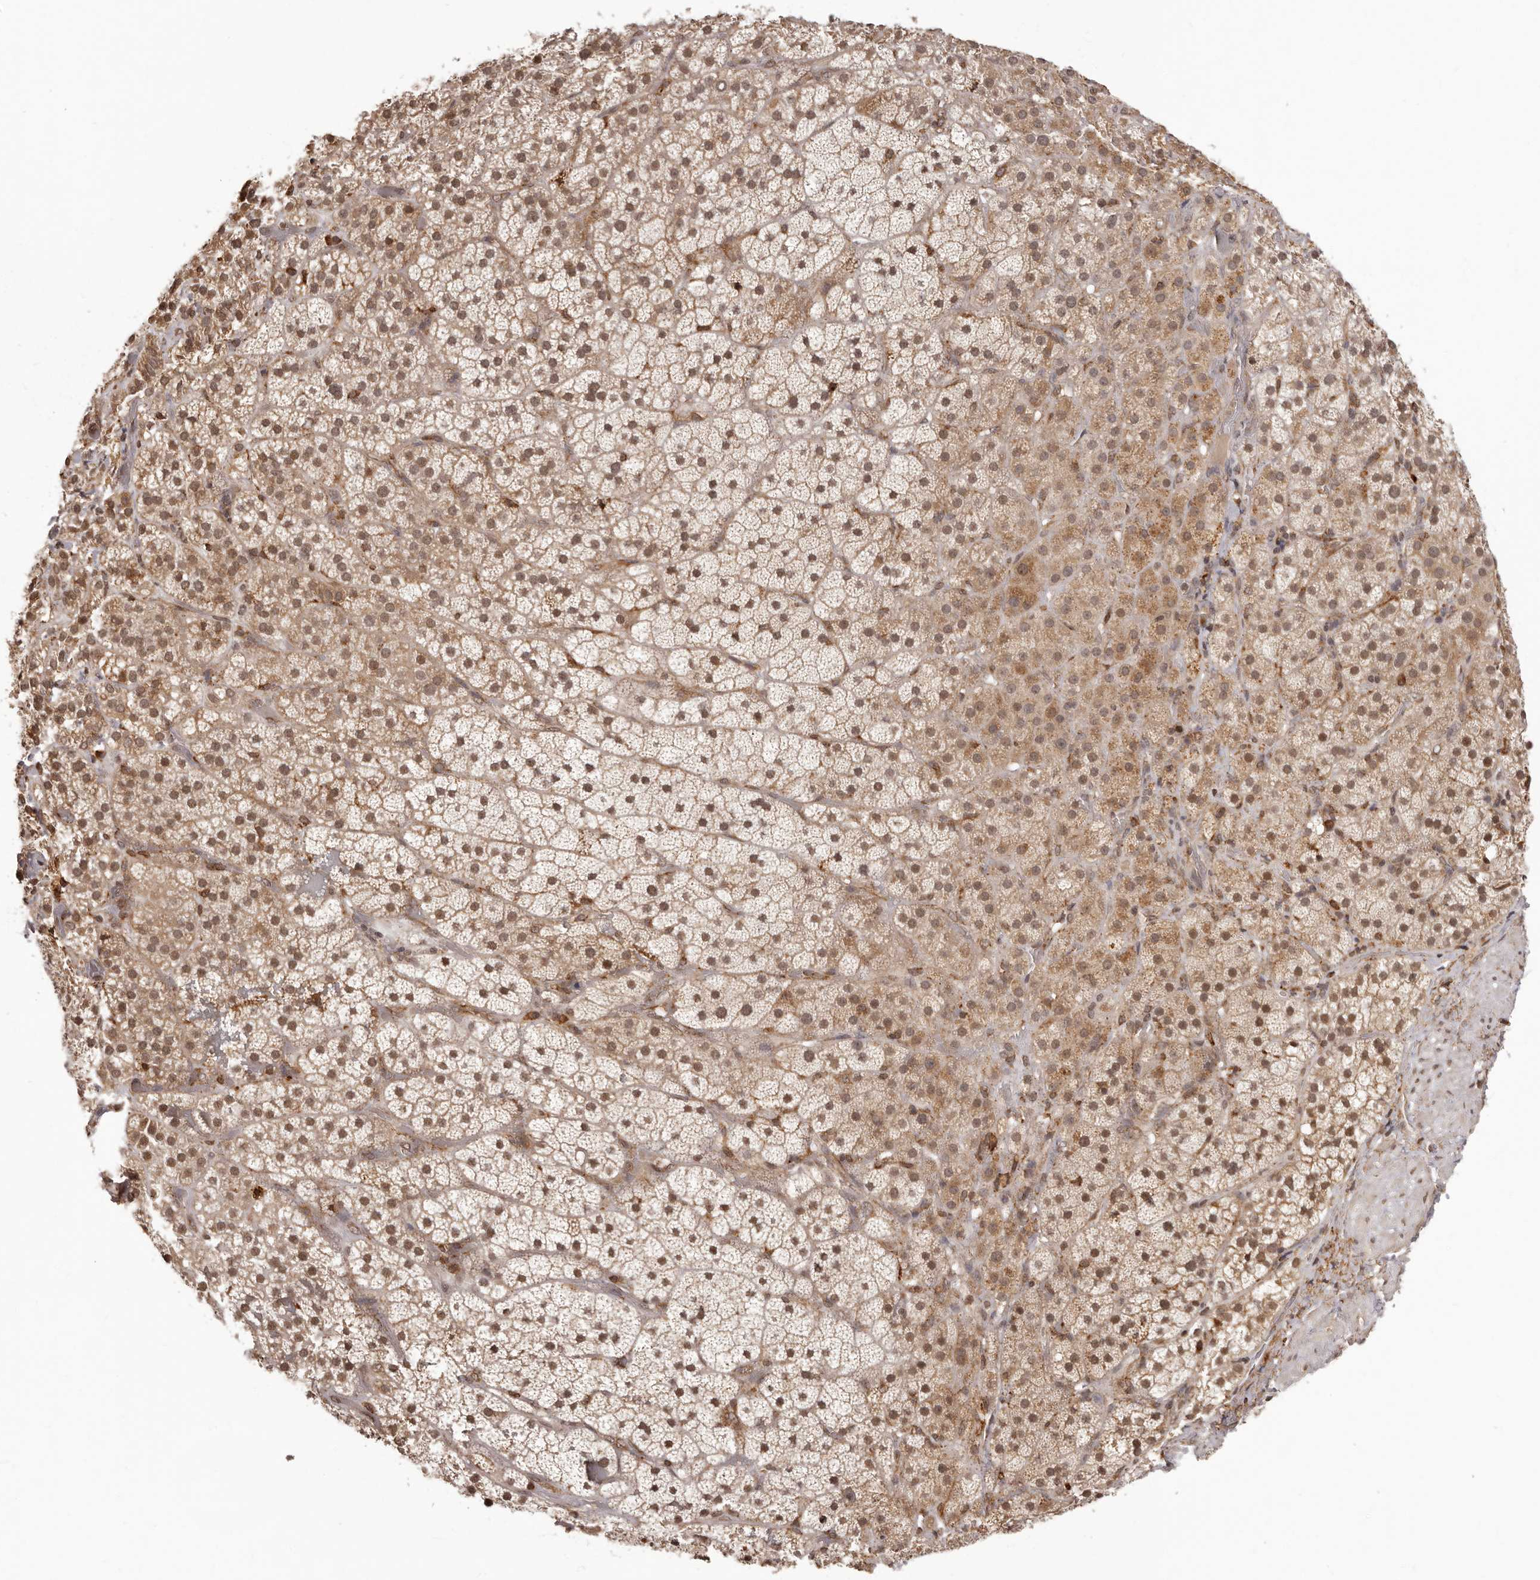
{"staining": {"intensity": "moderate", "quantity": ">75%", "location": "cytoplasmic/membranous,nuclear"}, "tissue": "adrenal gland", "cell_type": "Glandular cells", "image_type": "normal", "snomed": [{"axis": "morphology", "description": "Normal tissue, NOS"}, {"axis": "topography", "description": "Adrenal gland"}], "caption": "The photomicrograph shows staining of normal adrenal gland, revealing moderate cytoplasmic/membranous,nuclear protein positivity (brown color) within glandular cells. (DAB IHC with brightfield microscopy, high magnification).", "gene": "IL32", "patient": {"sex": "male", "age": 57}}